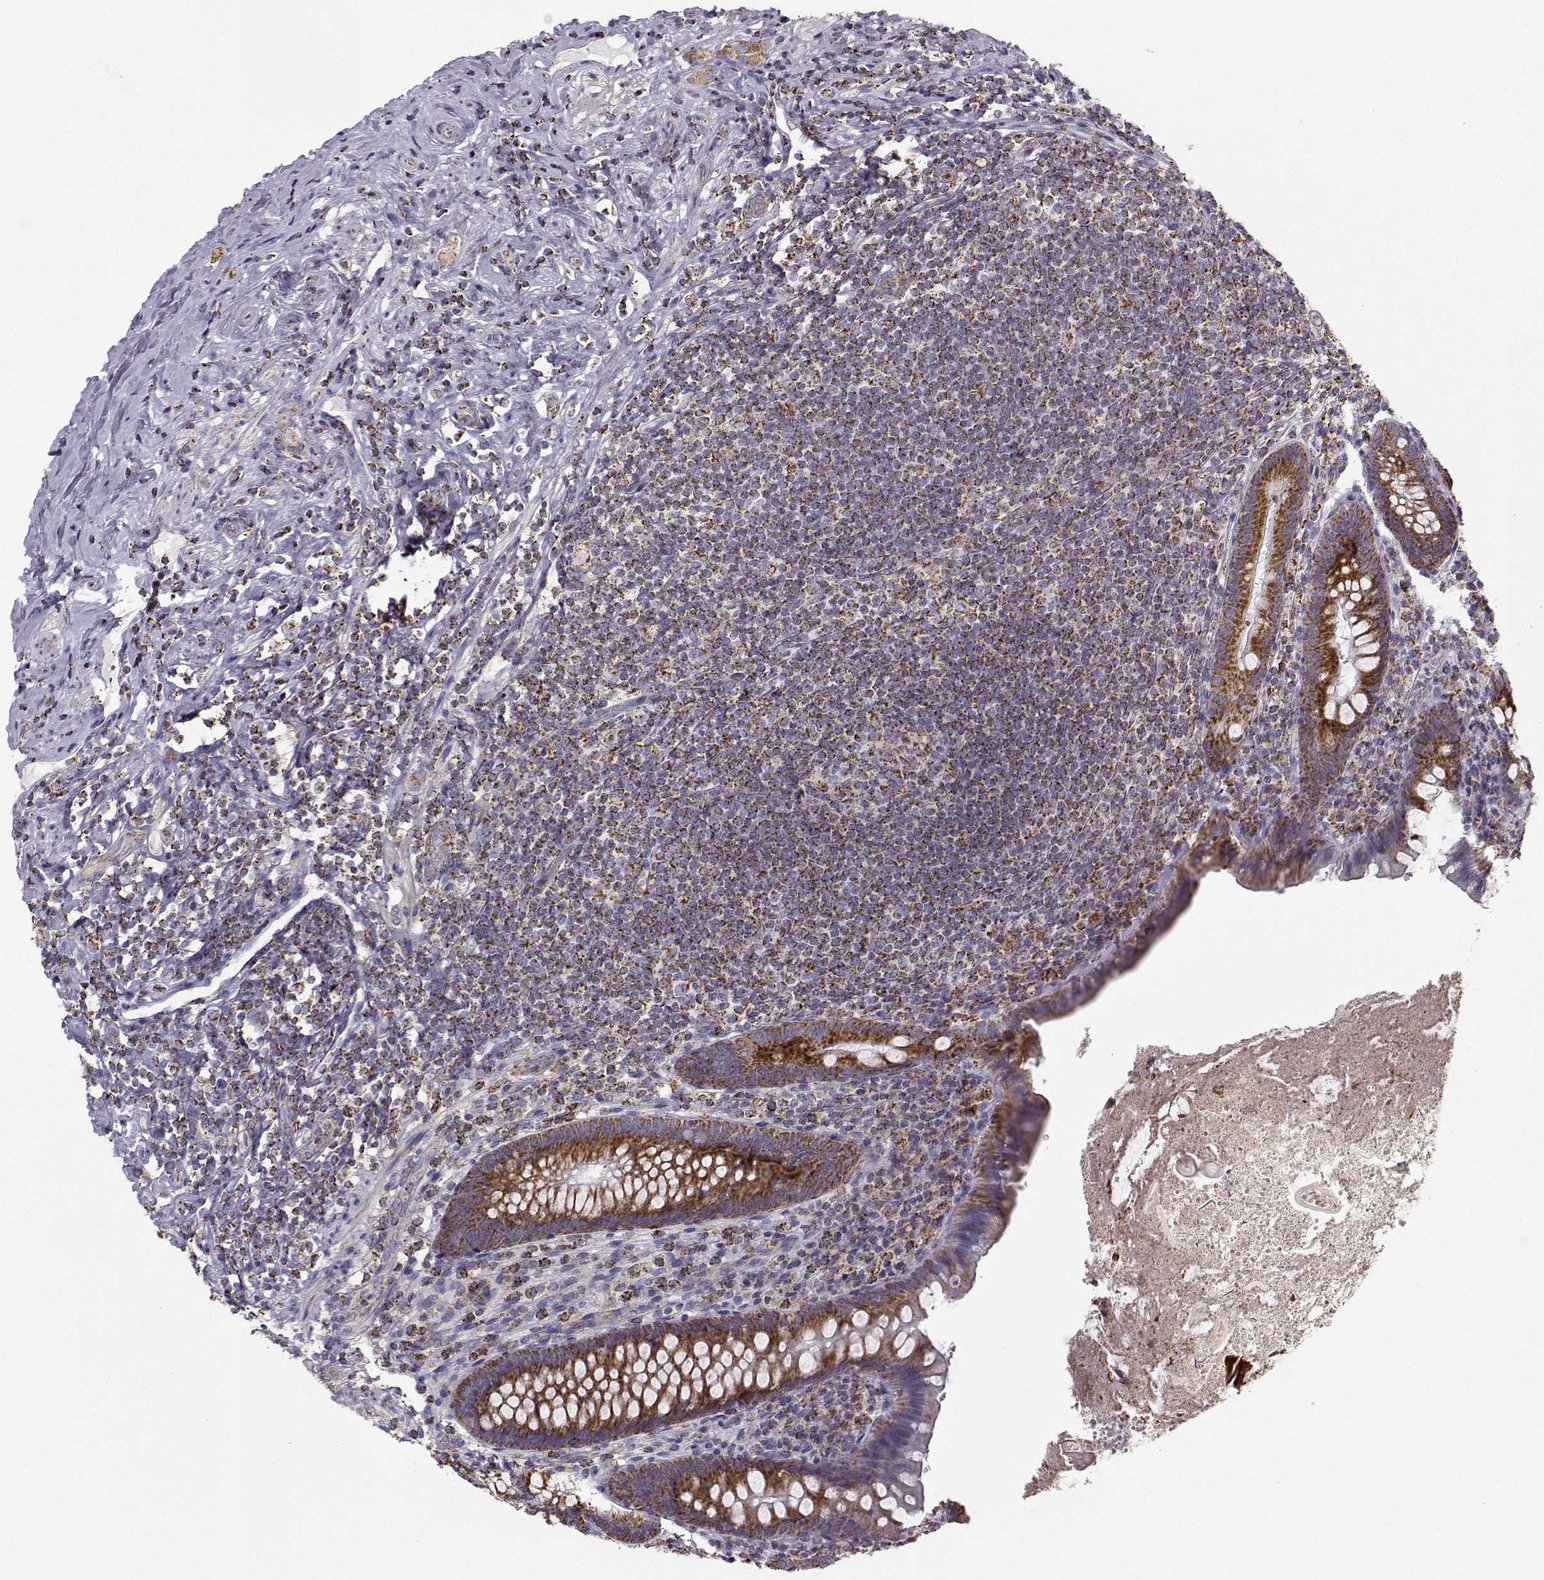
{"staining": {"intensity": "strong", "quantity": ">75%", "location": "cytoplasmic/membranous"}, "tissue": "appendix", "cell_type": "Glandular cells", "image_type": "normal", "snomed": [{"axis": "morphology", "description": "Normal tissue, NOS"}, {"axis": "topography", "description": "Appendix"}], "caption": "Immunohistochemistry (IHC) histopathology image of benign appendix: appendix stained using immunohistochemistry (IHC) shows high levels of strong protein expression localized specifically in the cytoplasmic/membranous of glandular cells, appearing as a cytoplasmic/membranous brown color.", "gene": "NECAB3", "patient": {"sex": "male", "age": 47}}